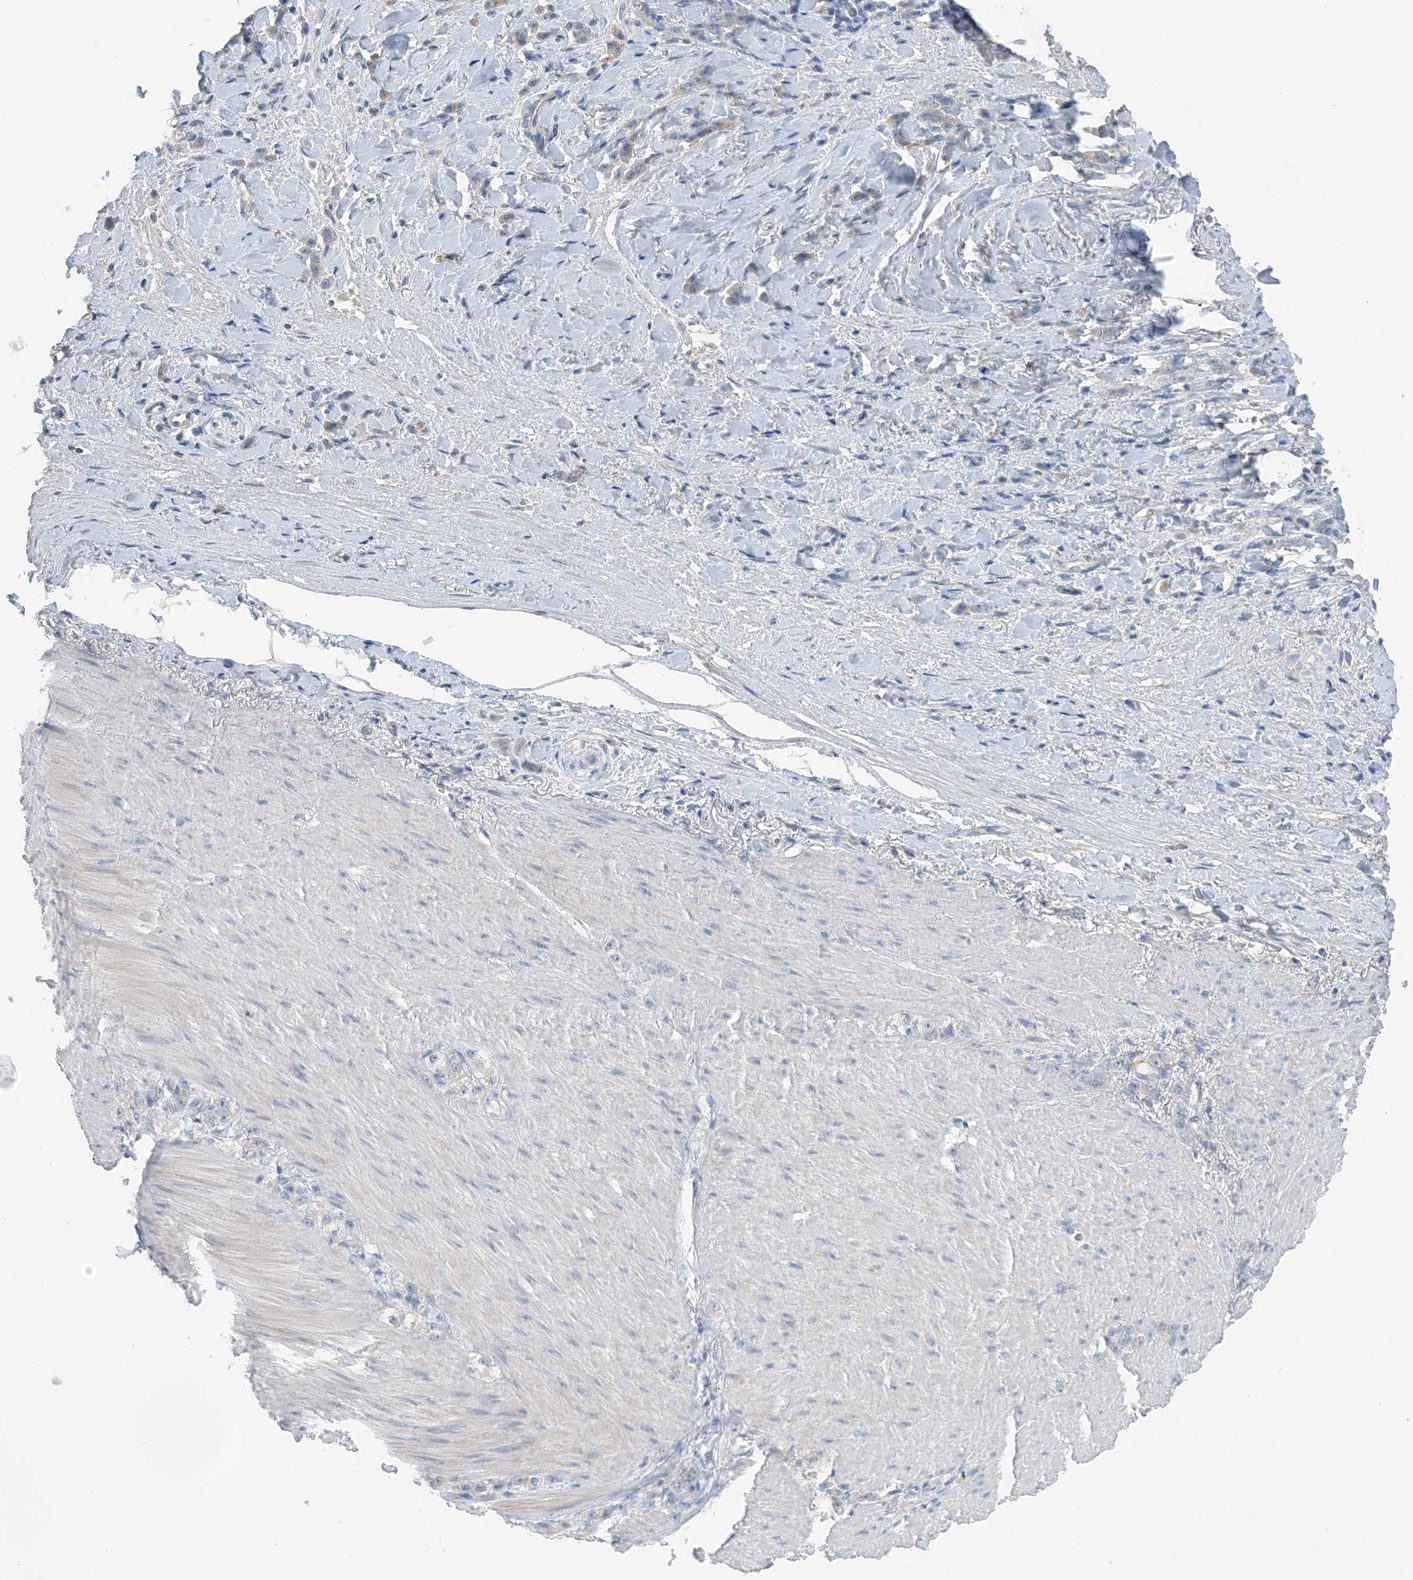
{"staining": {"intensity": "negative", "quantity": "none", "location": "none"}, "tissue": "stomach cancer", "cell_type": "Tumor cells", "image_type": "cancer", "snomed": [{"axis": "morphology", "description": "Normal tissue, NOS"}, {"axis": "morphology", "description": "Adenocarcinoma, NOS"}, {"axis": "topography", "description": "Stomach"}], "caption": "This is an immunohistochemistry histopathology image of human stomach adenocarcinoma. There is no staining in tumor cells.", "gene": "CTRL", "patient": {"sex": "male", "age": 82}}